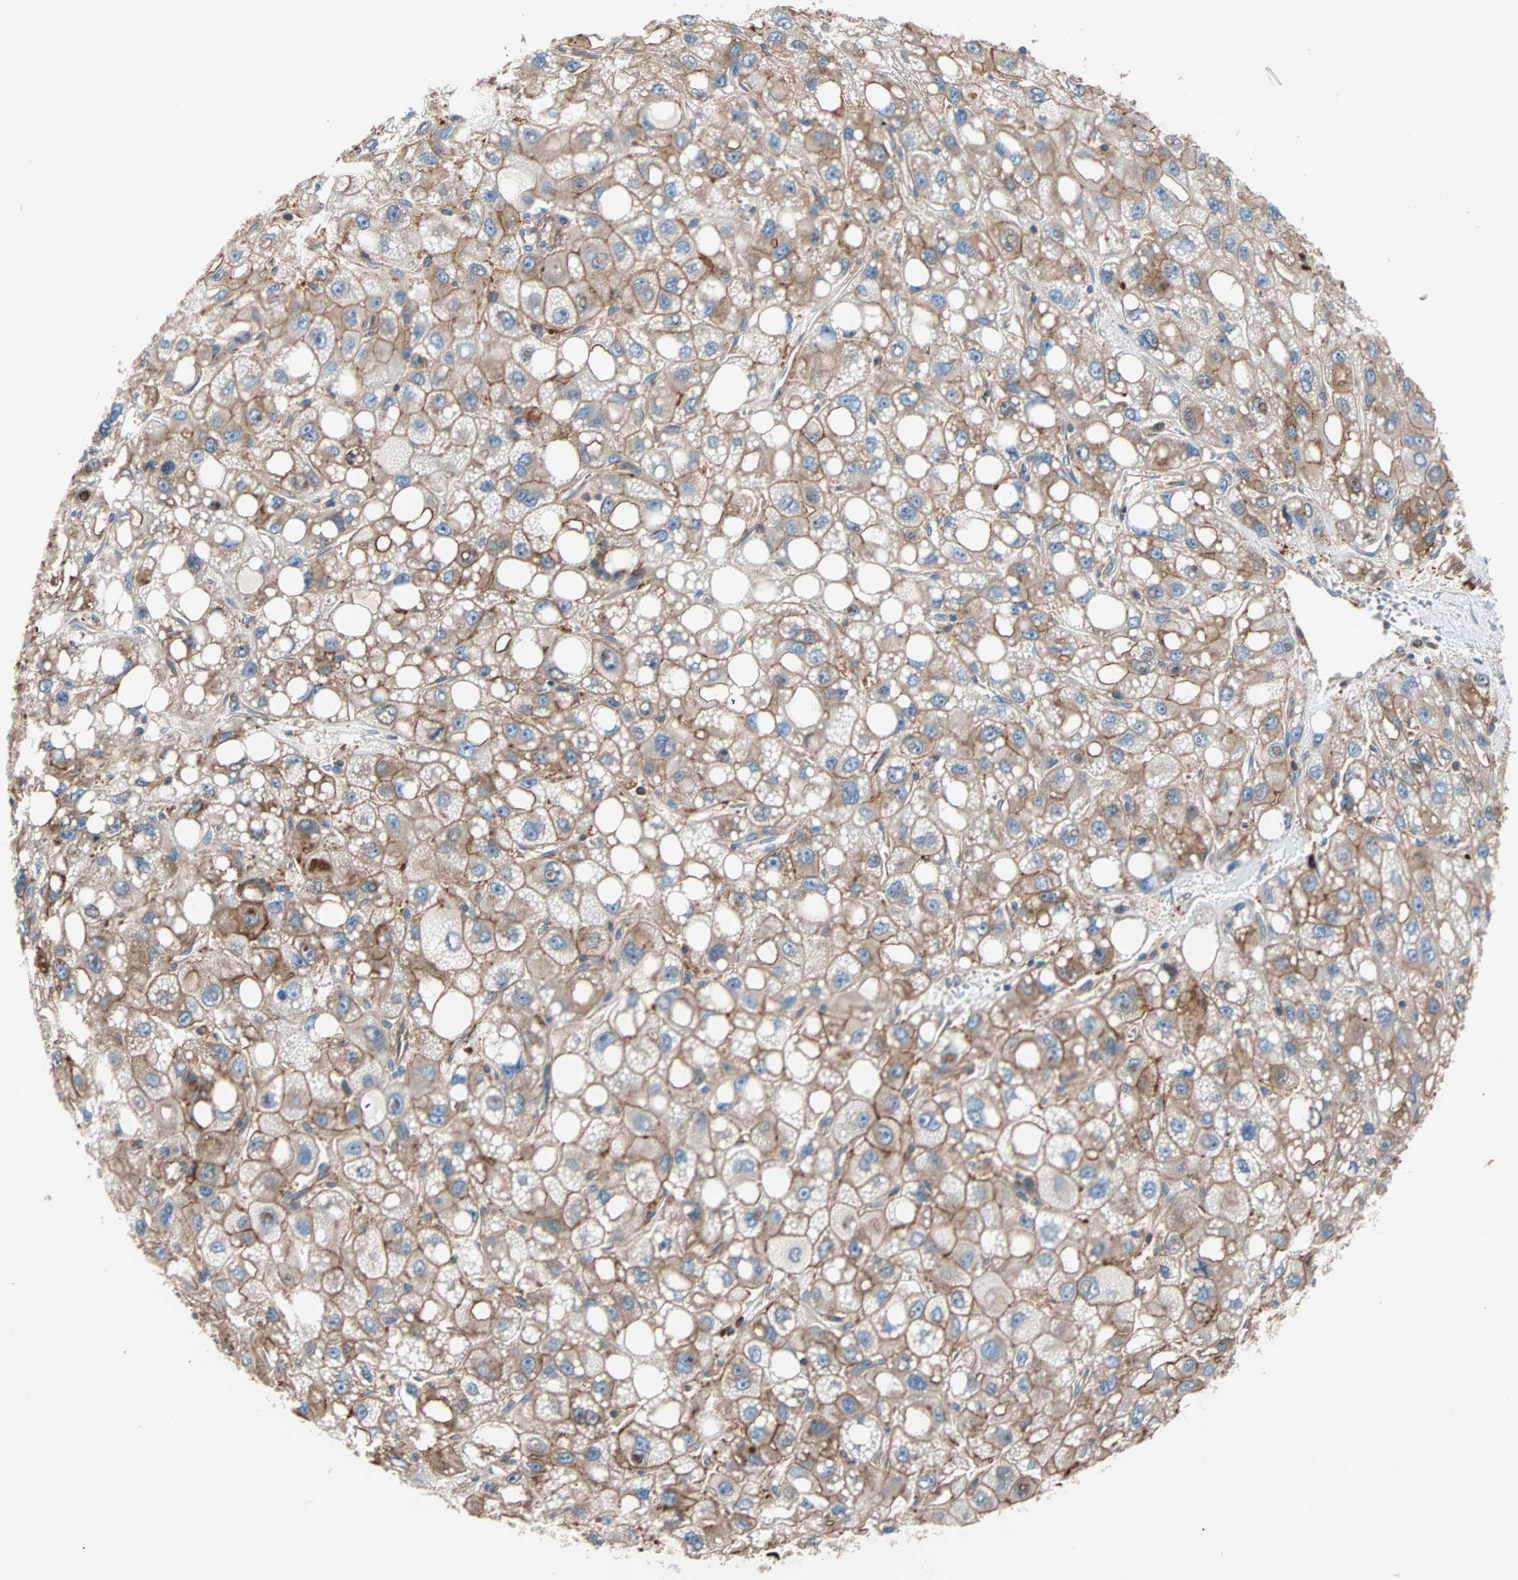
{"staining": {"intensity": "moderate", "quantity": ">75%", "location": "cytoplasmic/membranous"}, "tissue": "liver cancer", "cell_type": "Tumor cells", "image_type": "cancer", "snomed": [{"axis": "morphology", "description": "Carcinoma, Hepatocellular, NOS"}, {"axis": "topography", "description": "Liver"}], "caption": "High-magnification brightfield microscopy of liver cancer (hepatocellular carcinoma) stained with DAB (3,3'-diaminobenzidine) (brown) and counterstained with hematoxylin (blue). tumor cells exhibit moderate cytoplasmic/membranous expression is appreciated in approximately>75% of cells. The protein of interest is shown in brown color, while the nuclei are stained blue.", "gene": "EEF2", "patient": {"sex": "male", "age": 55}}